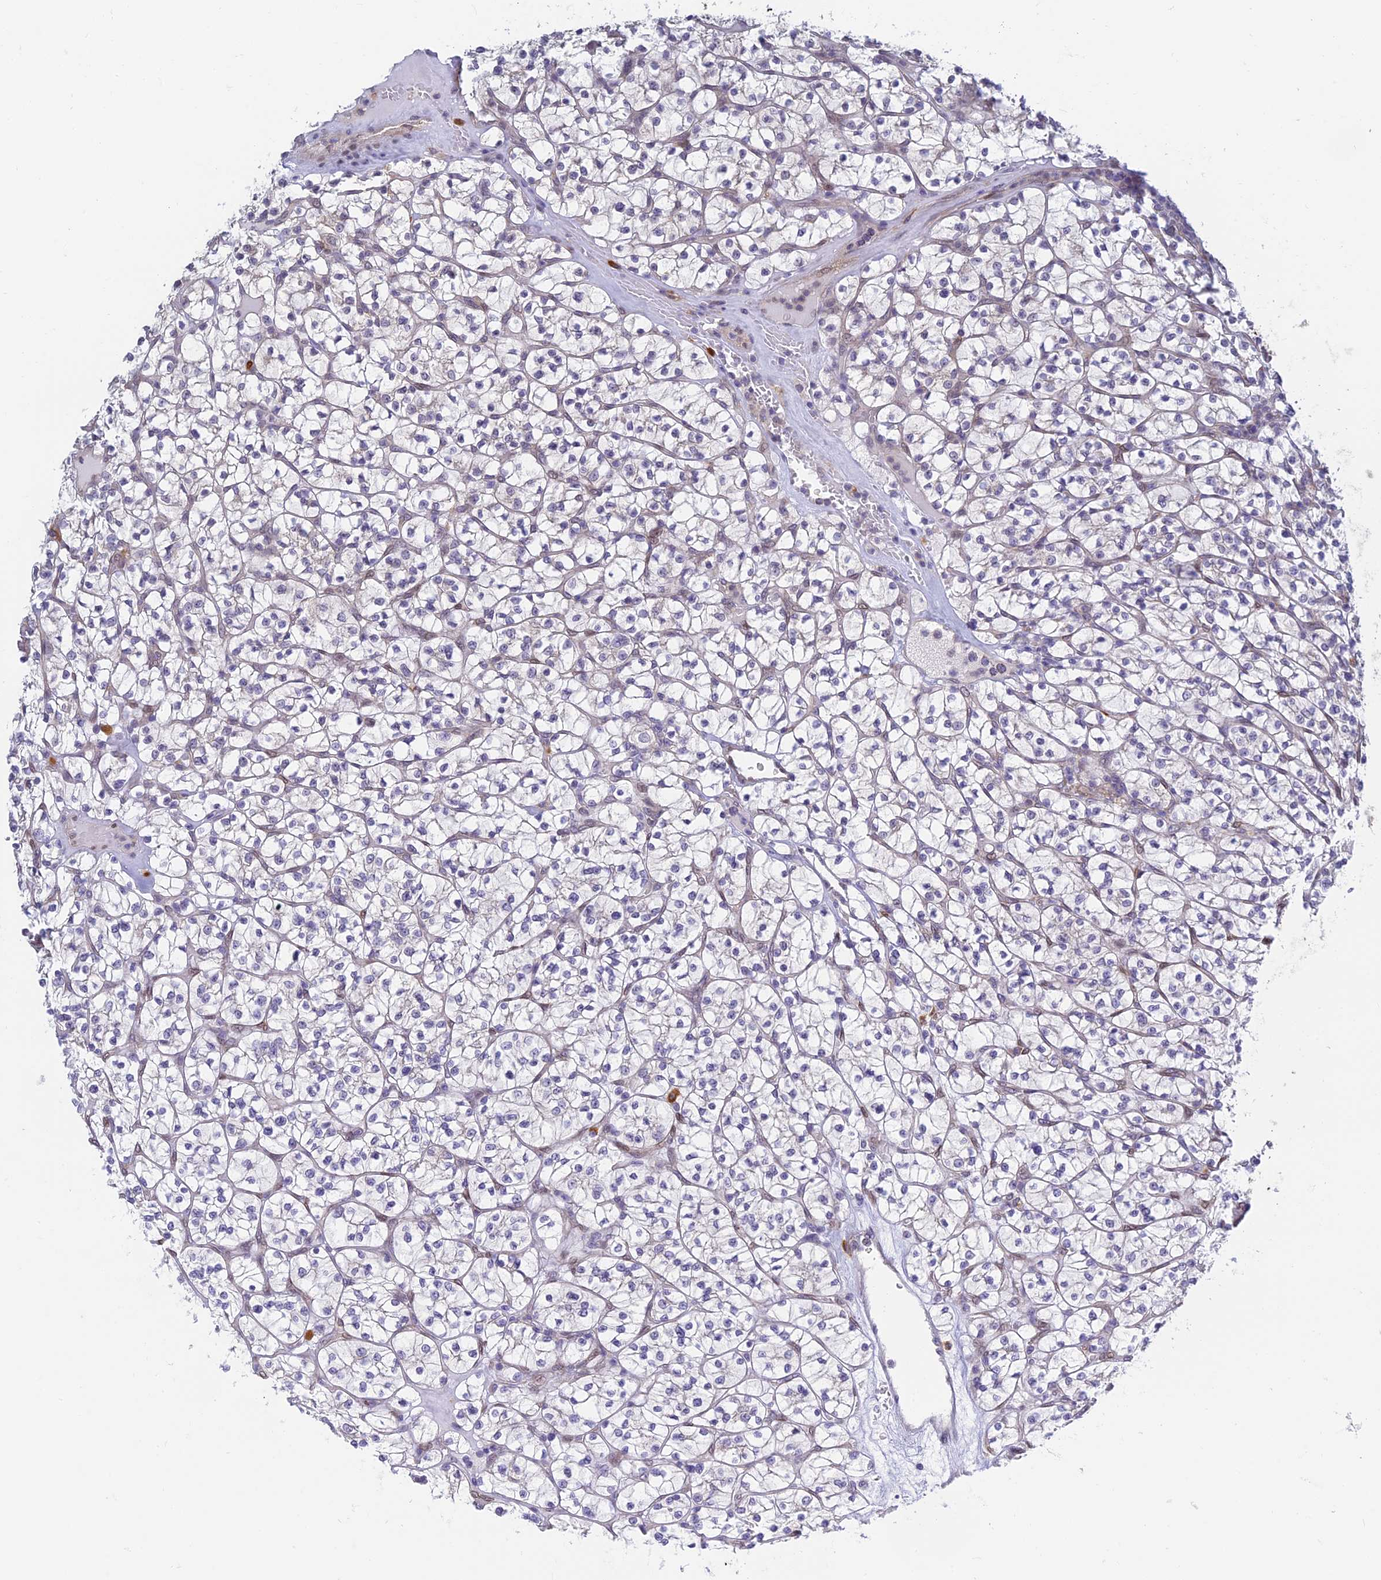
{"staining": {"intensity": "negative", "quantity": "none", "location": "none"}, "tissue": "renal cancer", "cell_type": "Tumor cells", "image_type": "cancer", "snomed": [{"axis": "morphology", "description": "Adenocarcinoma, NOS"}, {"axis": "topography", "description": "Kidney"}], "caption": "Immunohistochemistry (IHC) image of renal adenocarcinoma stained for a protein (brown), which exhibits no staining in tumor cells.", "gene": "SKIC8", "patient": {"sex": "female", "age": 64}}